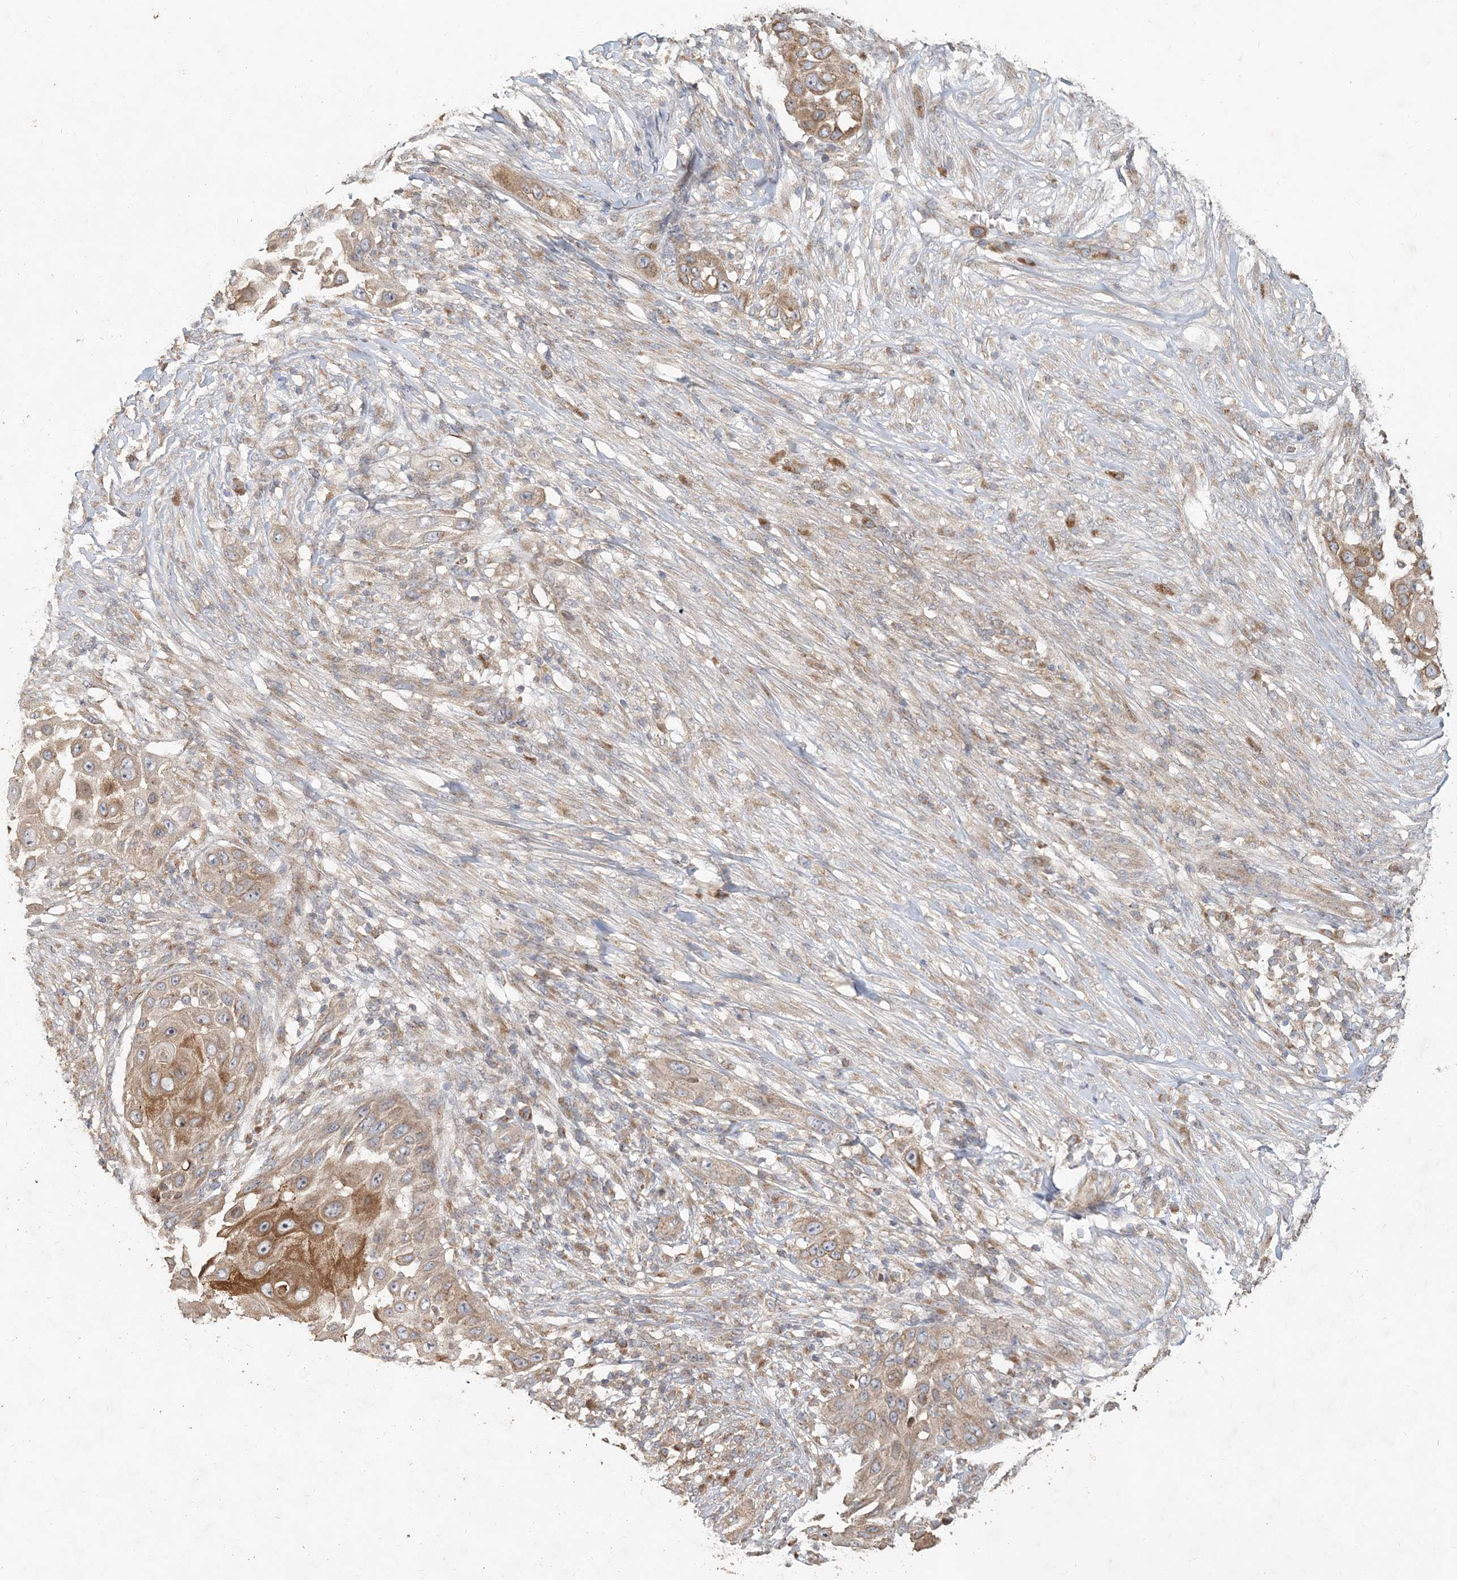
{"staining": {"intensity": "moderate", "quantity": ">75%", "location": "cytoplasmic/membranous"}, "tissue": "skin cancer", "cell_type": "Tumor cells", "image_type": "cancer", "snomed": [{"axis": "morphology", "description": "Squamous cell carcinoma, NOS"}, {"axis": "topography", "description": "Skin"}], "caption": "IHC of human skin squamous cell carcinoma displays medium levels of moderate cytoplasmic/membranous expression in about >75% of tumor cells. (IHC, brightfield microscopy, high magnification).", "gene": "RAB14", "patient": {"sex": "female", "age": 44}}